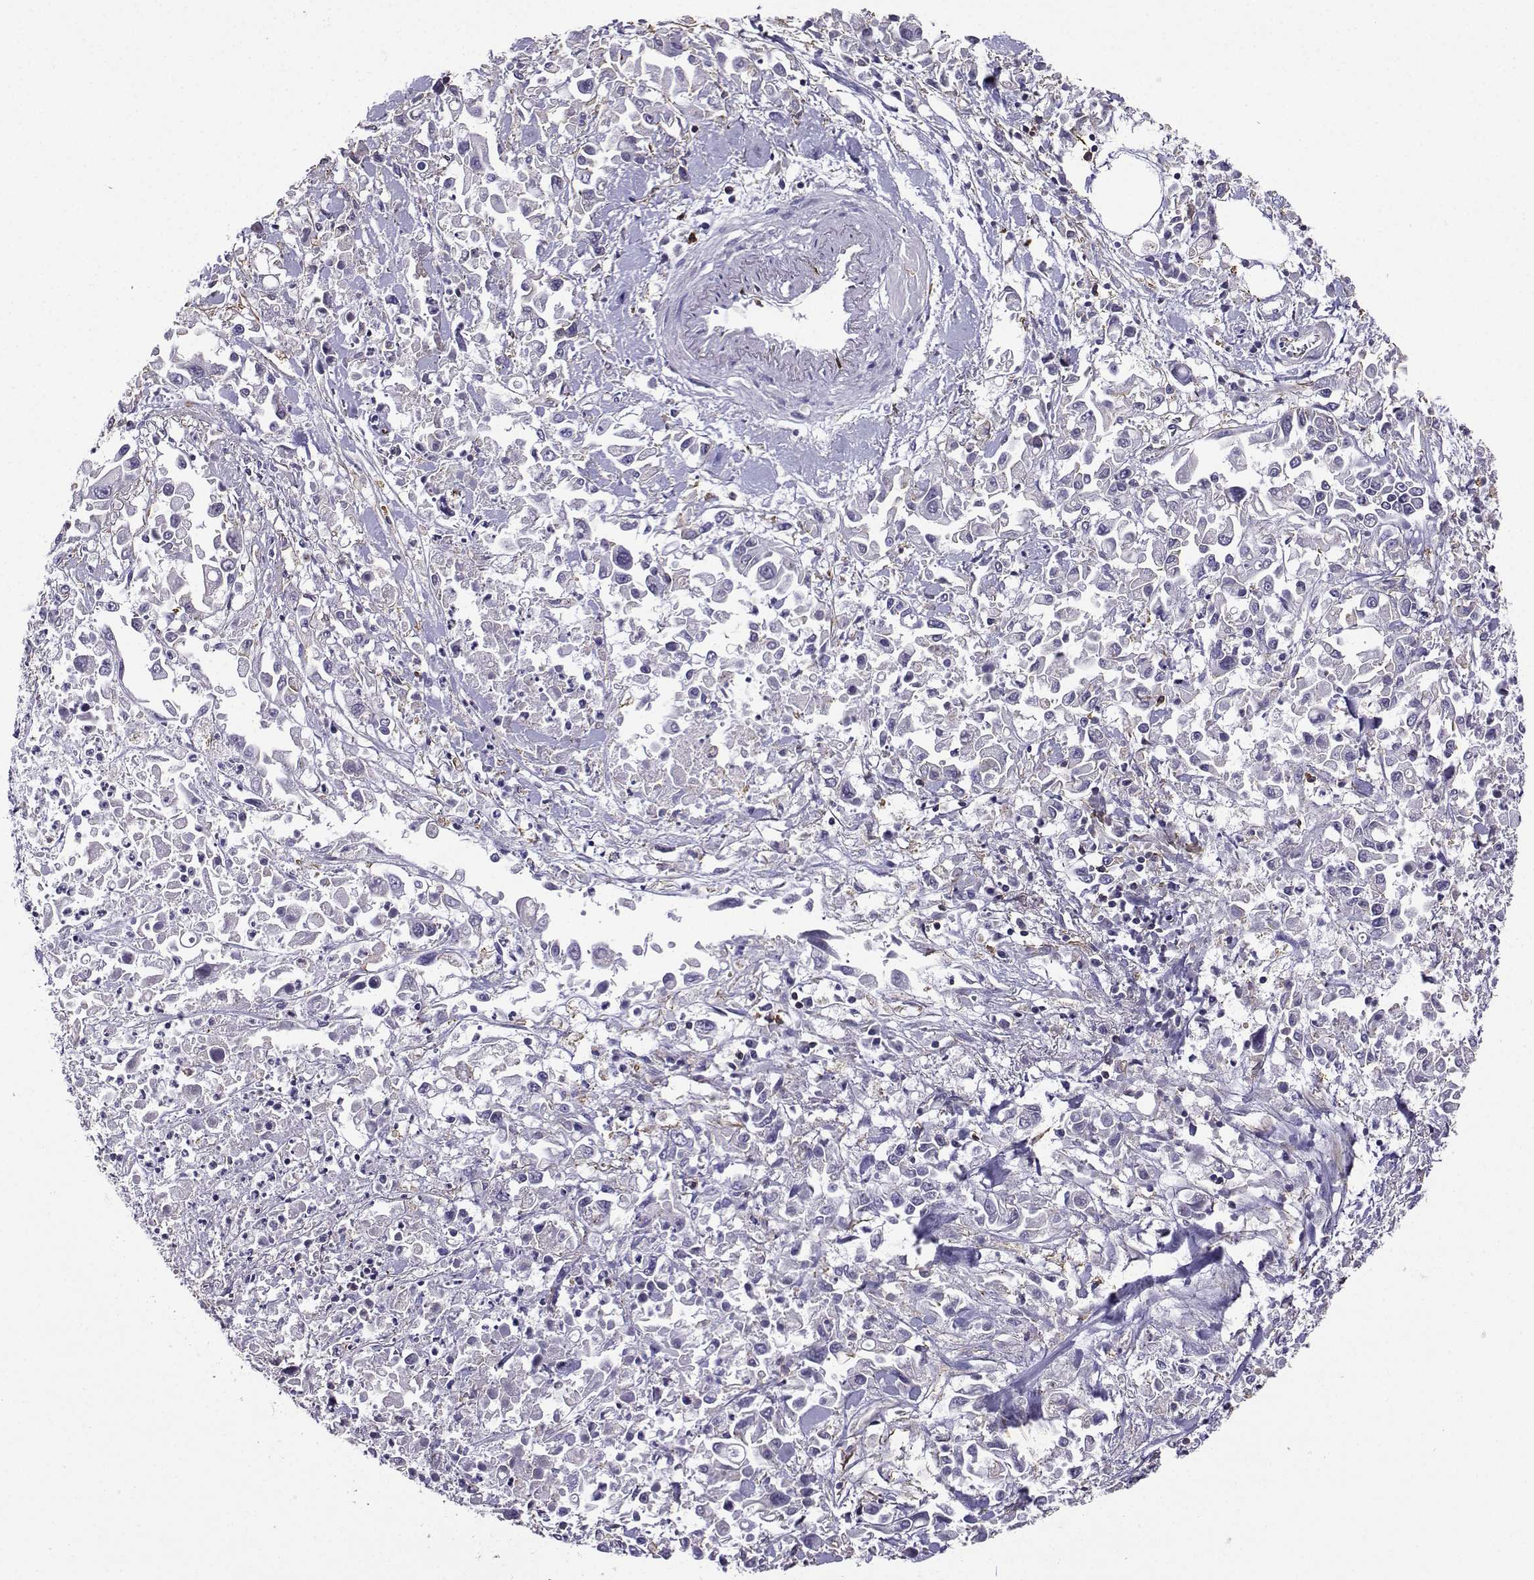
{"staining": {"intensity": "negative", "quantity": "none", "location": "none"}, "tissue": "pancreatic cancer", "cell_type": "Tumor cells", "image_type": "cancer", "snomed": [{"axis": "morphology", "description": "Adenocarcinoma, NOS"}, {"axis": "topography", "description": "Pancreas"}], "caption": "This is an IHC micrograph of human pancreatic cancer. There is no staining in tumor cells.", "gene": "LRFN2", "patient": {"sex": "female", "age": 83}}